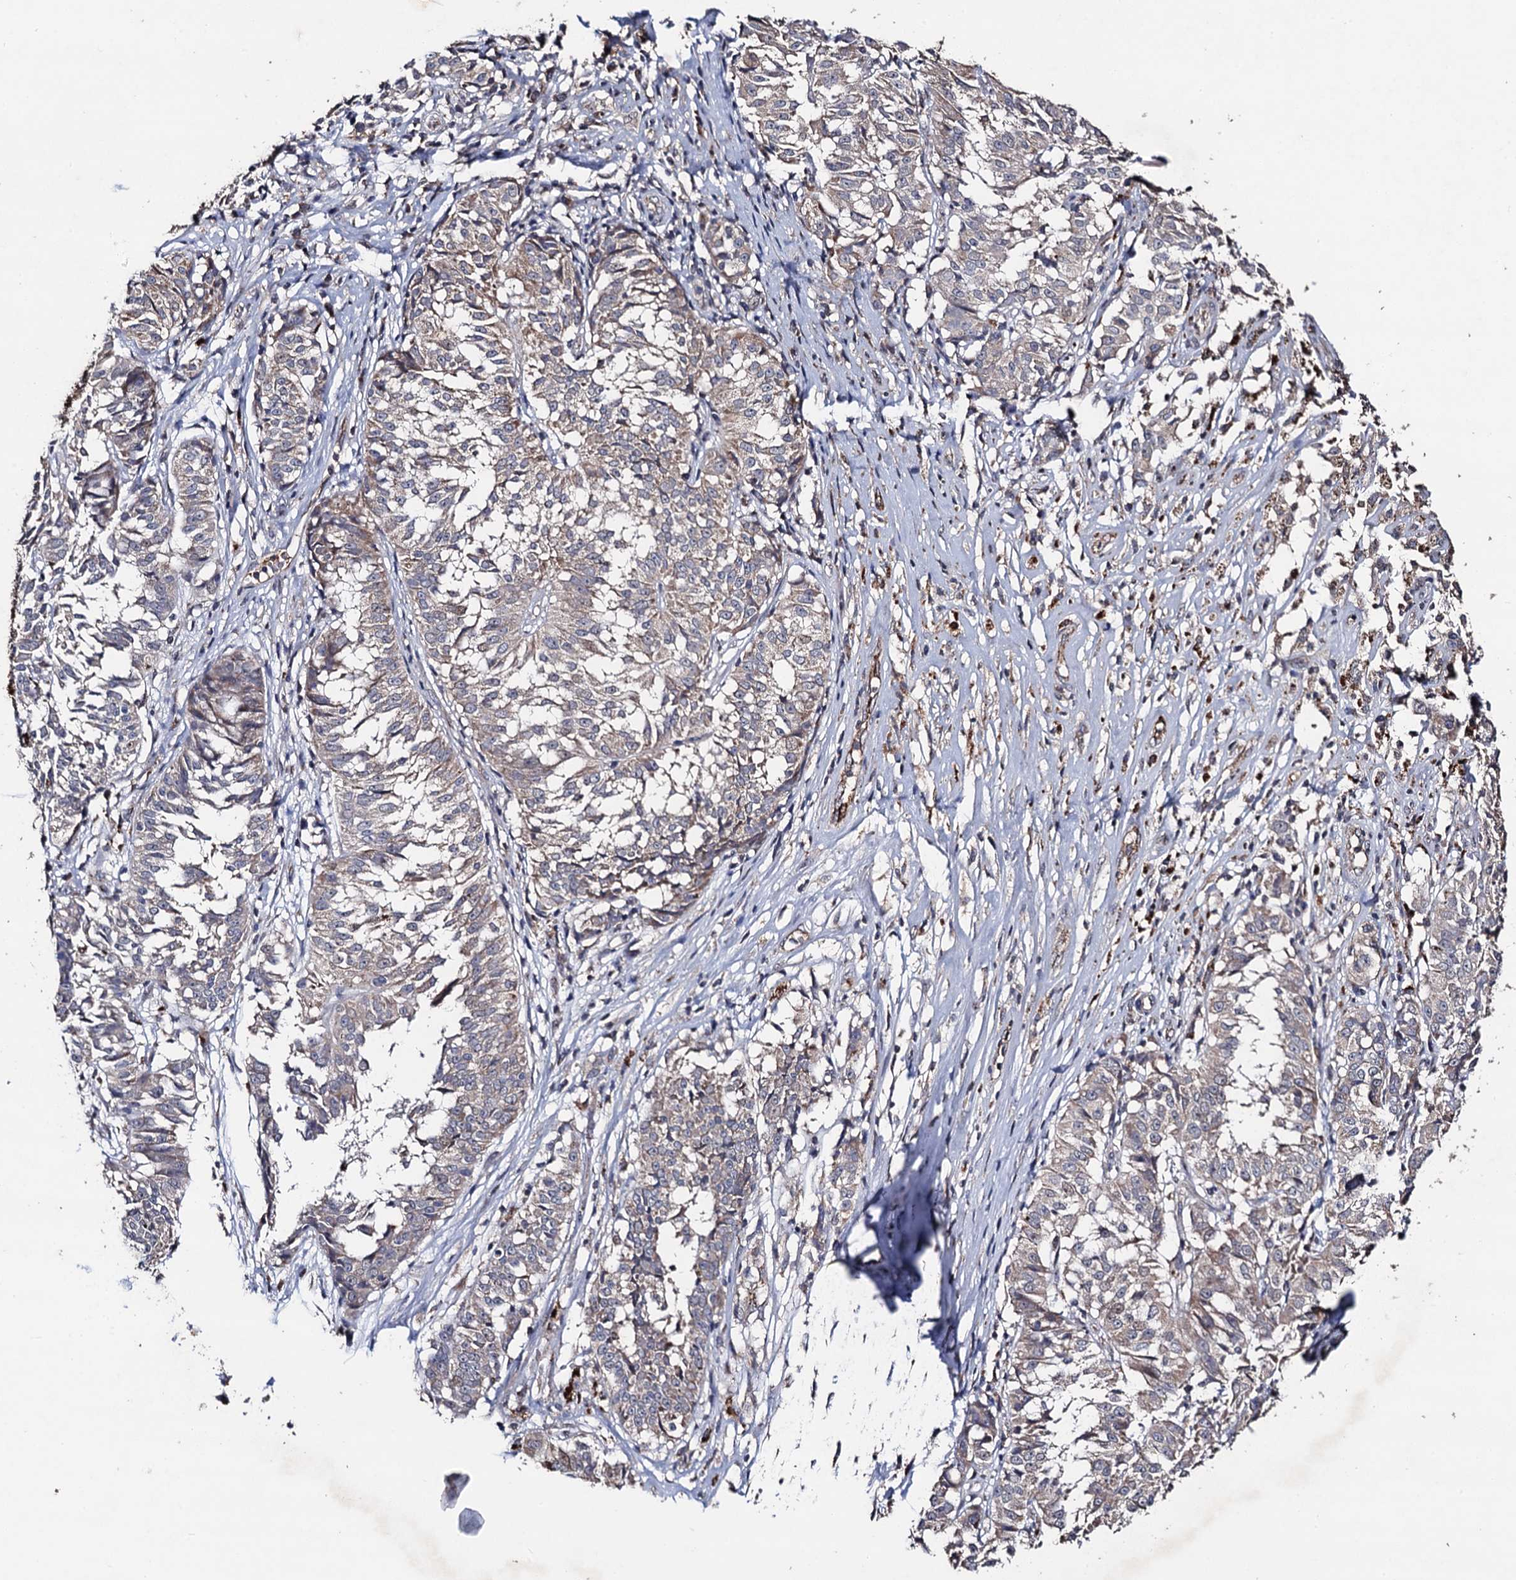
{"staining": {"intensity": "weak", "quantity": "<25%", "location": "cytoplasmic/membranous"}, "tissue": "melanoma", "cell_type": "Tumor cells", "image_type": "cancer", "snomed": [{"axis": "morphology", "description": "Malignant melanoma, NOS"}, {"axis": "topography", "description": "Skin"}], "caption": "There is no significant expression in tumor cells of melanoma.", "gene": "PPTC7", "patient": {"sex": "female", "age": 72}}